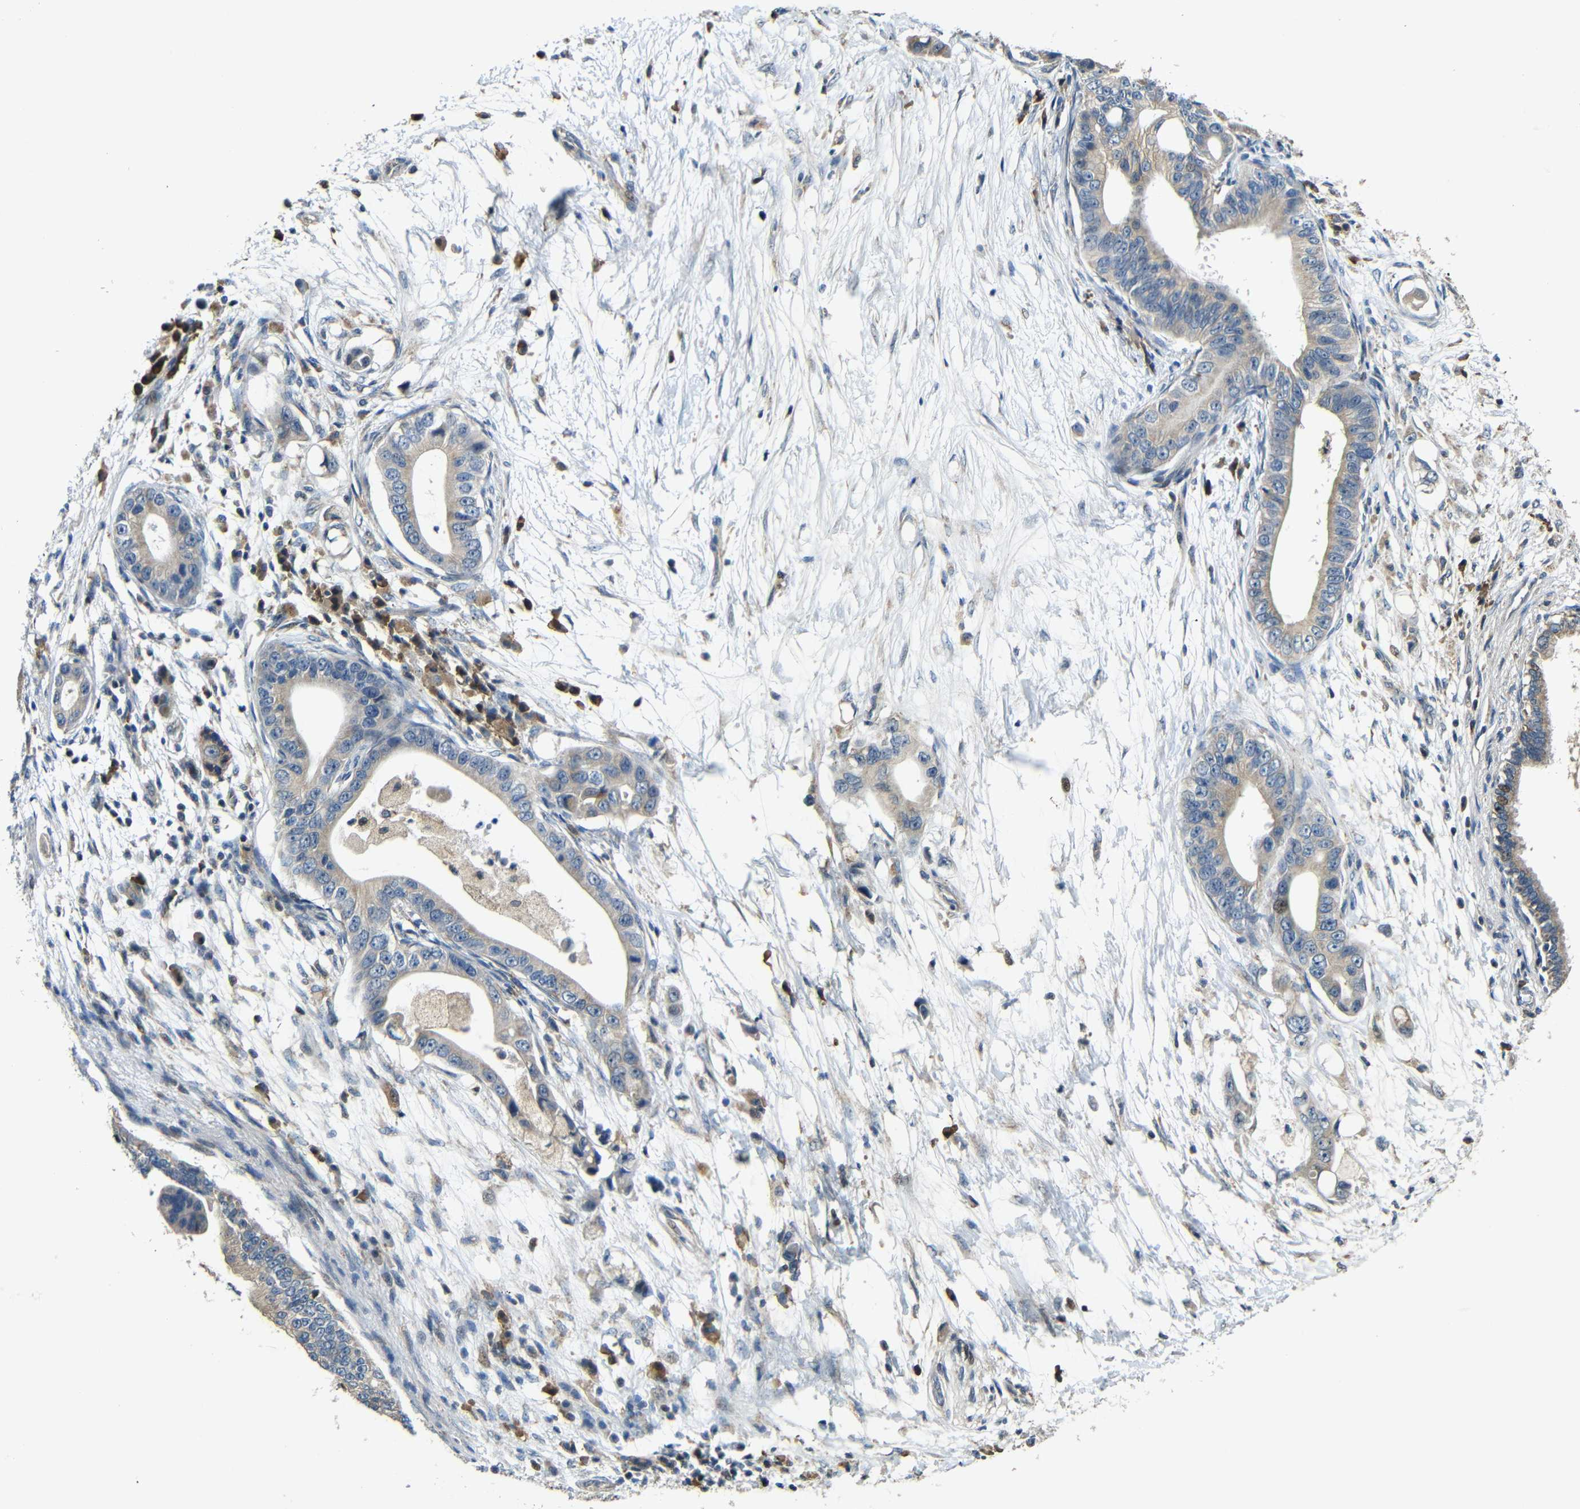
{"staining": {"intensity": "moderate", "quantity": ">75%", "location": "cytoplasmic/membranous"}, "tissue": "pancreatic cancer", "cell_type": "Tumor cells", "image_type": "cancer", "snomed": [{"axis": "morphology", "description": "Adenocarcinoma, NOS"}, {"axis": "topography", "description": "Pancreas"}], "caption": "A brown stain shows moderate cytoplasmic/membranous positivity of a protein in human pancreatic cancer tumor cells.", "gene": "KAZALD1", "patient": {"sex": "male", "age": 77}}